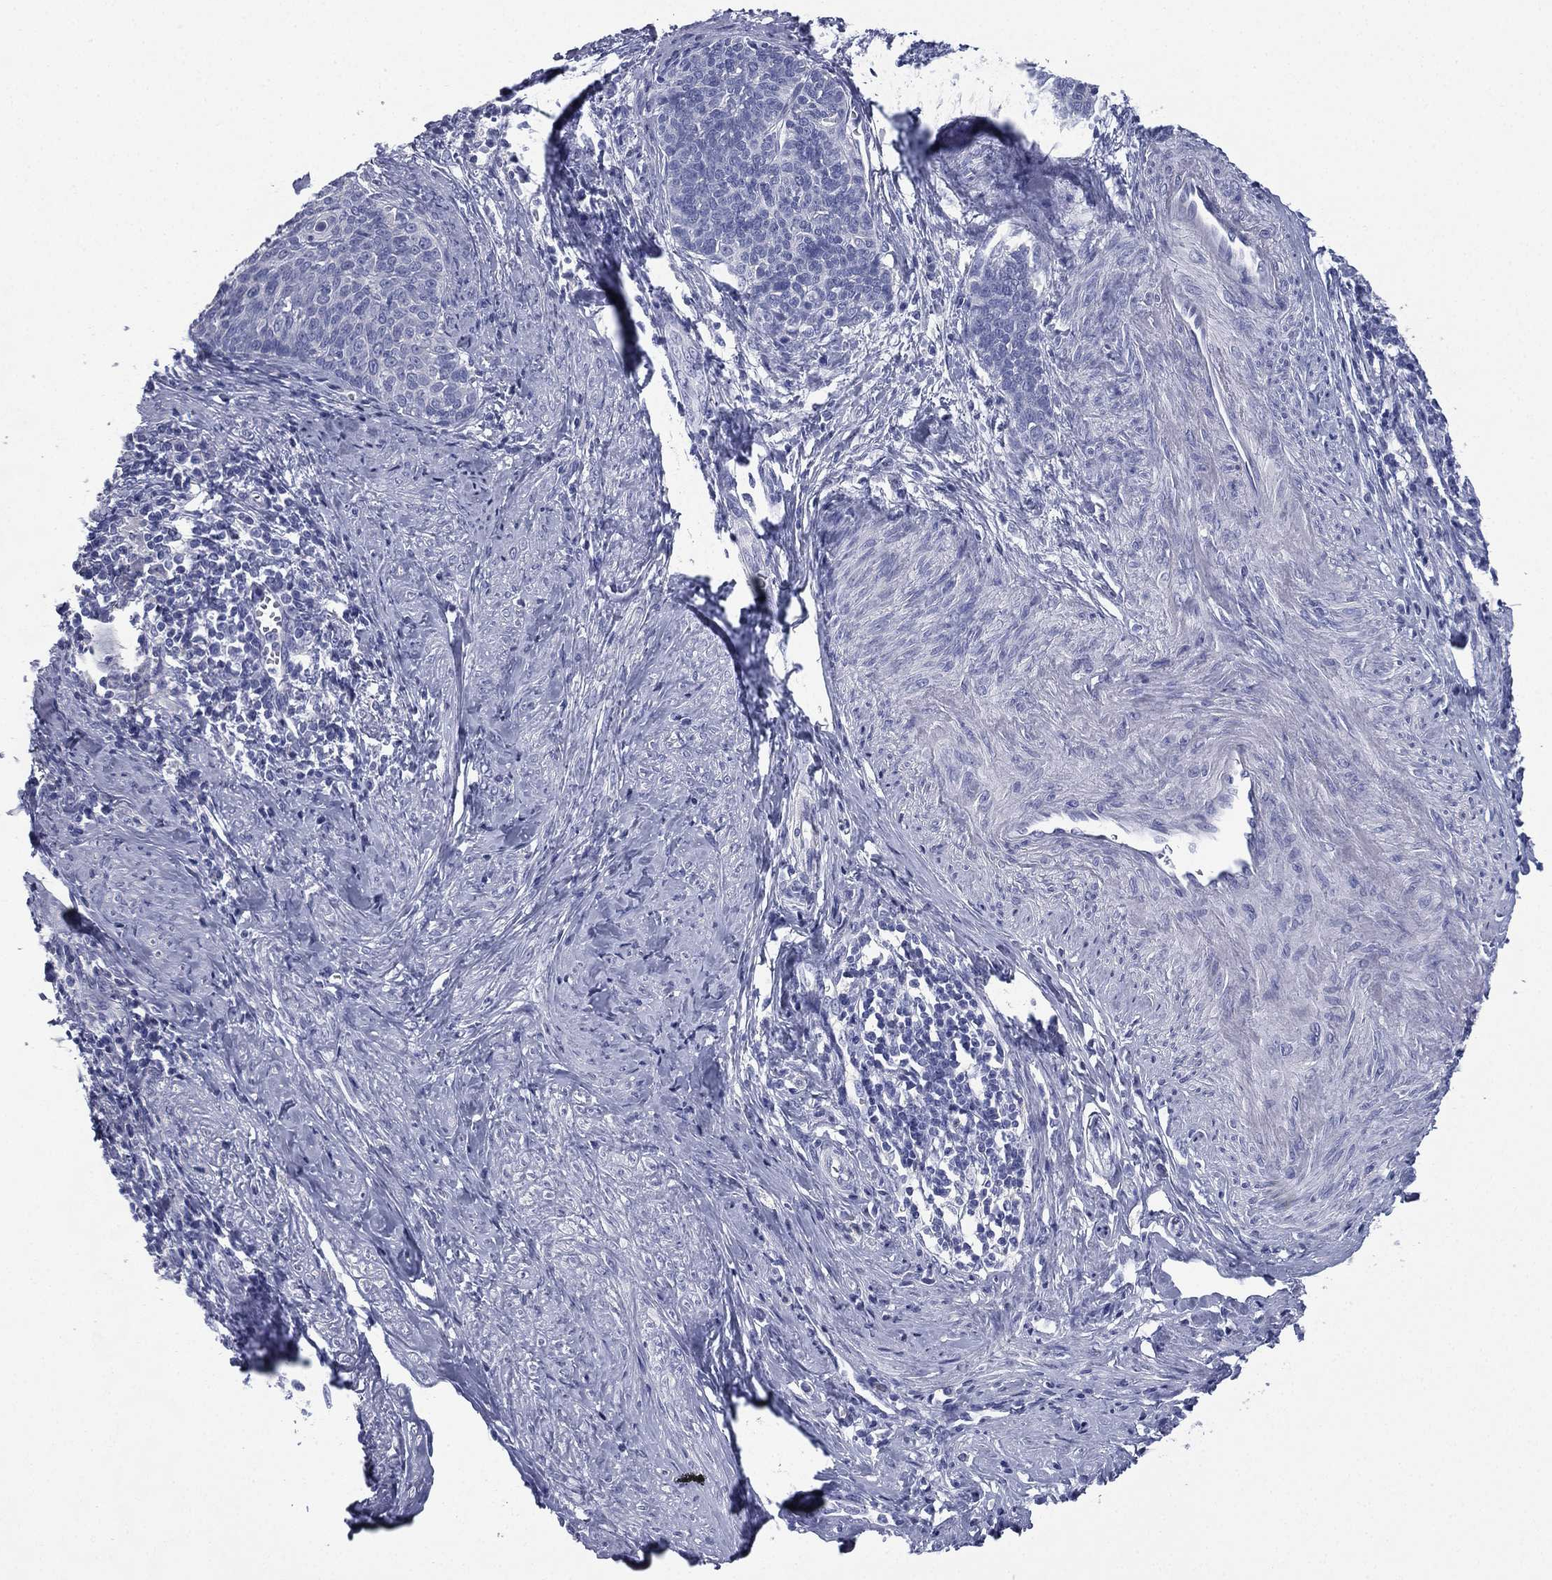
{"staining": {"intensity": "negative", "quantity": "none", "location": "none"}, "tissue": "cervical cancer", "cell_type": "Tumor cells", "image_type": "cancer", "snomed": [{"axis": "morphology", "description": "Normal tissue, NOS"}, {"axis": "morphology", "description": "Squamous cell carcinoma, NOS"}, {"axis": "topography", "description": "Cervix"}], "caption": "High power microscopy photomicrograph of an immunohistochemistry (IHC) photomicrograph of cervical cancer, revealing no significant staining in tumor cells. (IHC, brightfield microscopy, high magnification).", "gene": "FCER2", "patient": {"sex": "female", "age": 39}}